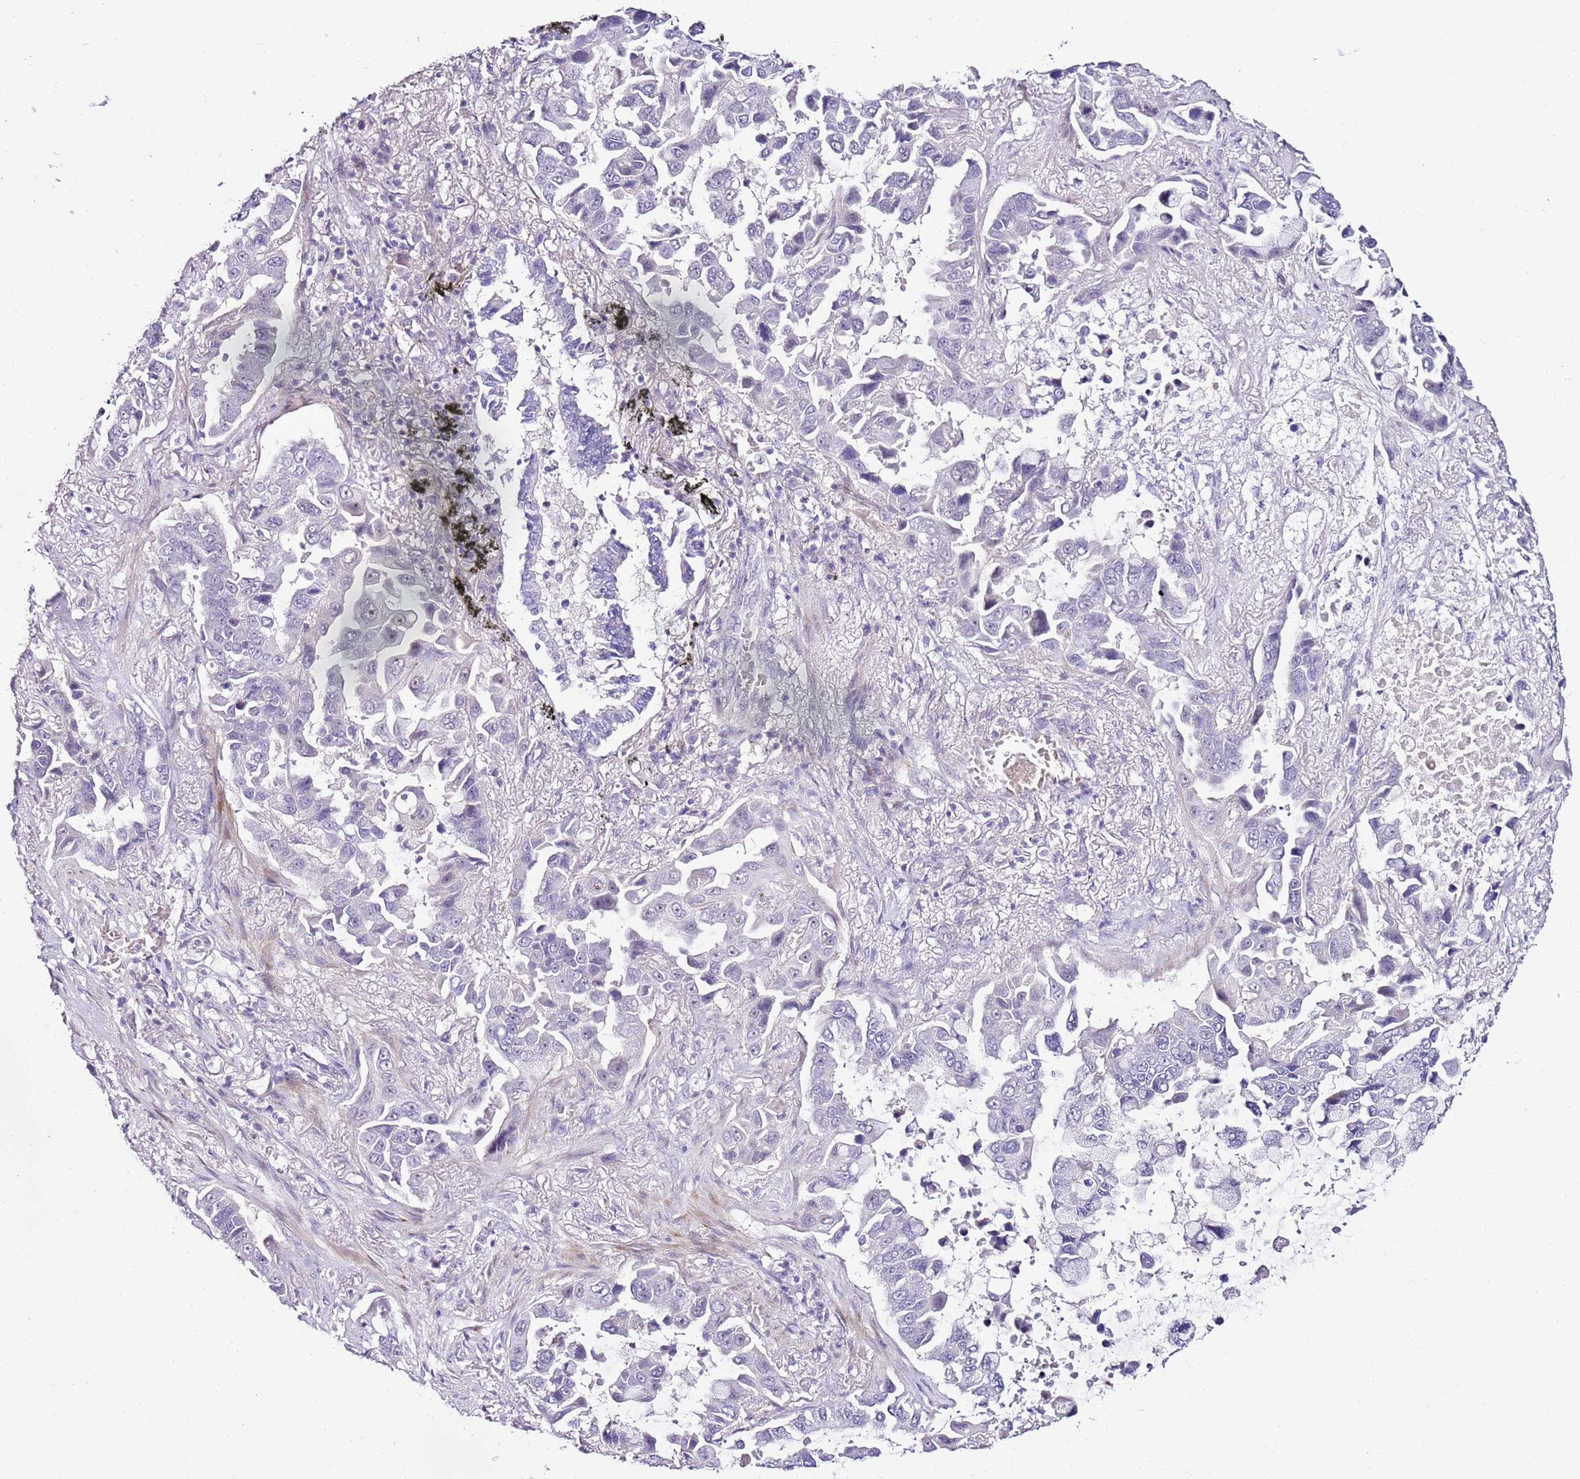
{"staining": {"intensity": "negative", "quantity": "none", "location": "none"}, "tissue": "lung cancer", "cell_type": "Tumor cells", "image_type": "cancer", "snomed": [{"axis": "morphology", "description": "Adenocarcinoma, NOS"}, {"axis": "topography", "description": "Lung"}], "caption": "Immunohistochemistry (IHC) of human lung cancer (adenocarcinoma) exhibits no positivity in tumor cells.", "gene": "HGD", "patient": {"sex": "male", "age": 64}}